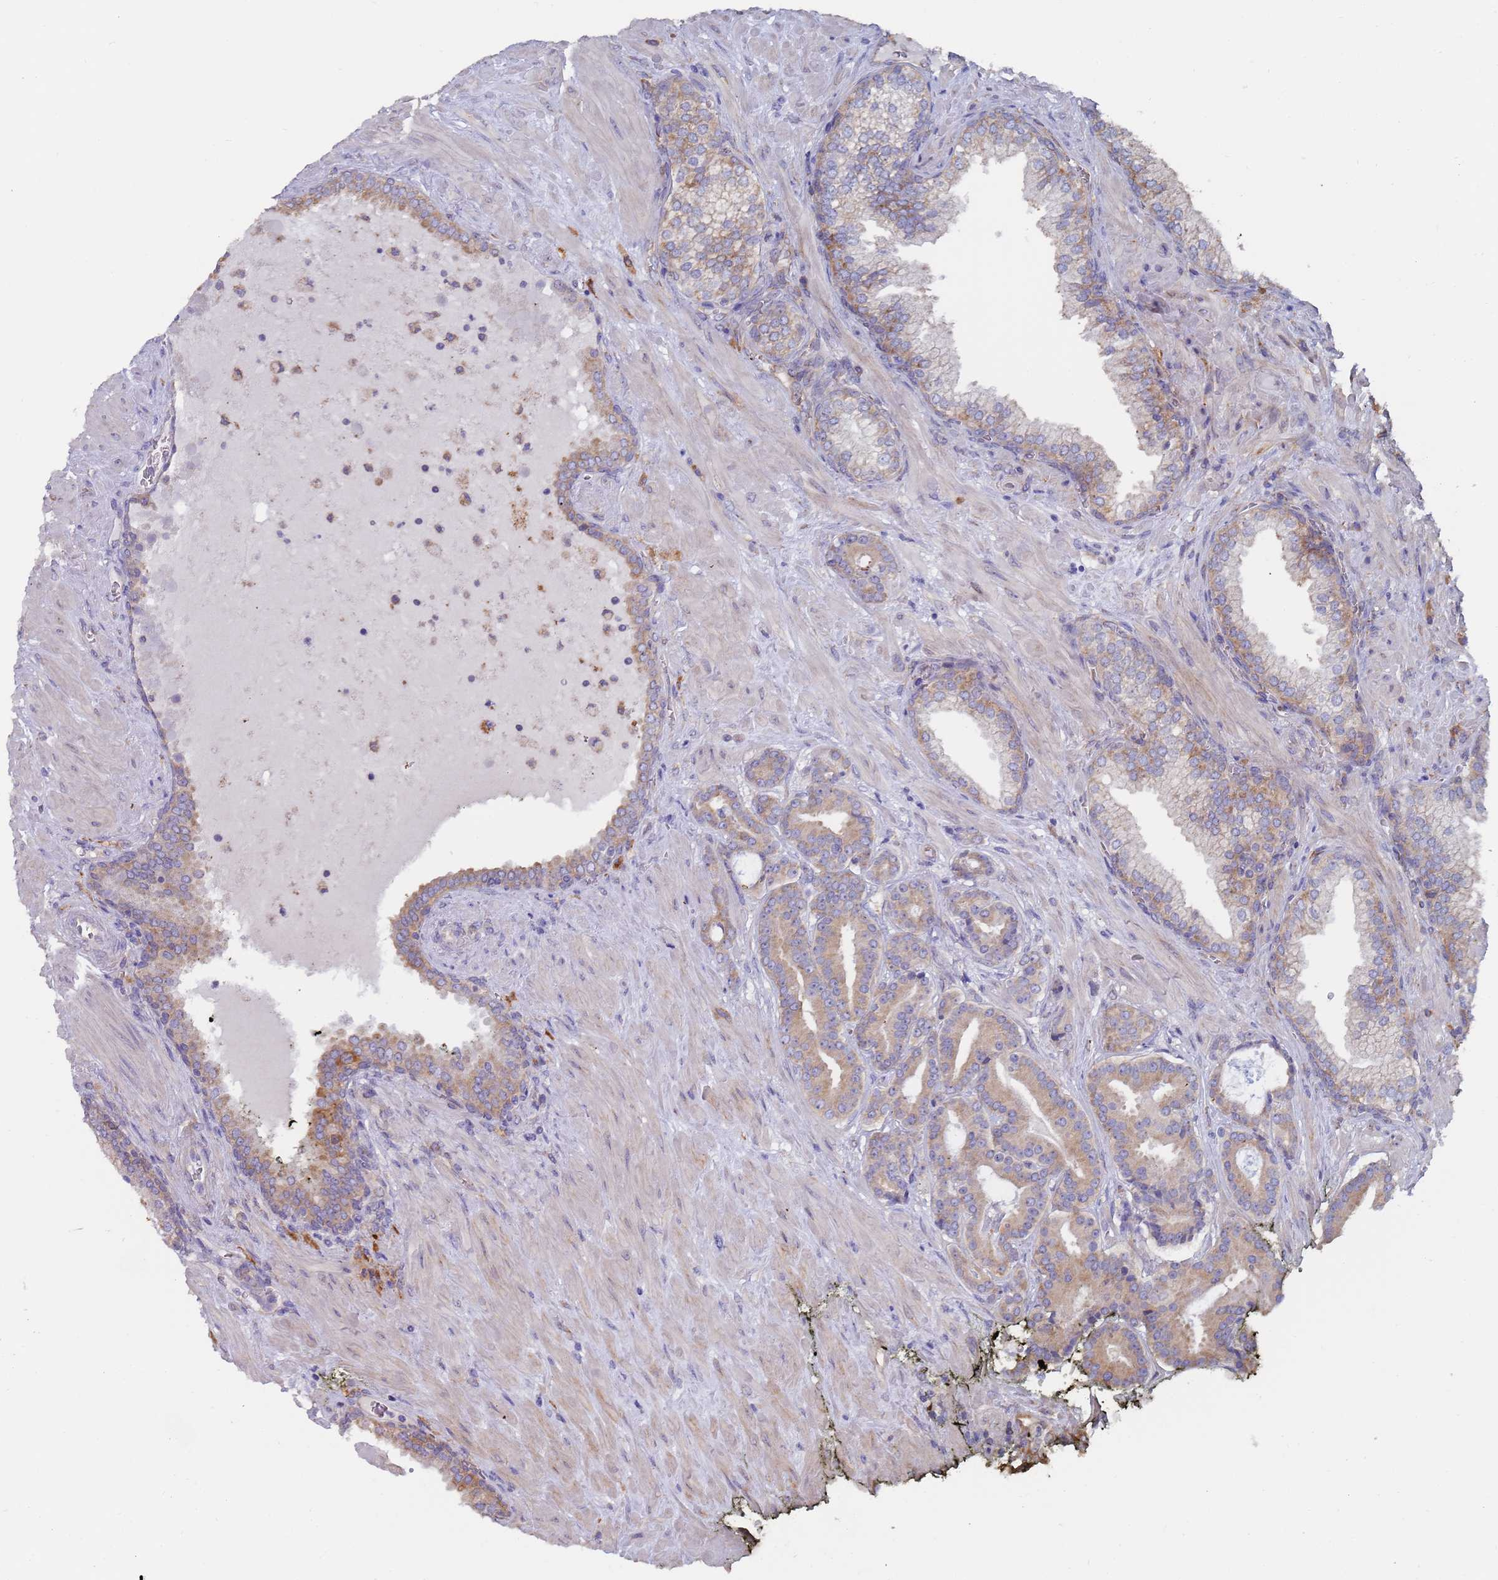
{"staining": {"intensity": "moderate", "quantity": ">75%", "location": "cytoplasmic/membranous"}, "tissue": "prostate cancer", "cell_type": "Tumor cells", "image_type": "cancer", "snomed": [{"axis": "morphology", "description": "Adenocarcinoma, High grade"}, {"axis": "topography", "description": "Prostate"}], "caption": "There is medium levels of moderate cytoplasmic/membranous staining in tumor cells of prostate cancer (high-grade adenocarcinoma), as demonstrated by immunohistochemical staining (brown color).", "gene": "ZNF844", "patient": {"sex": "male", "age": 55}}